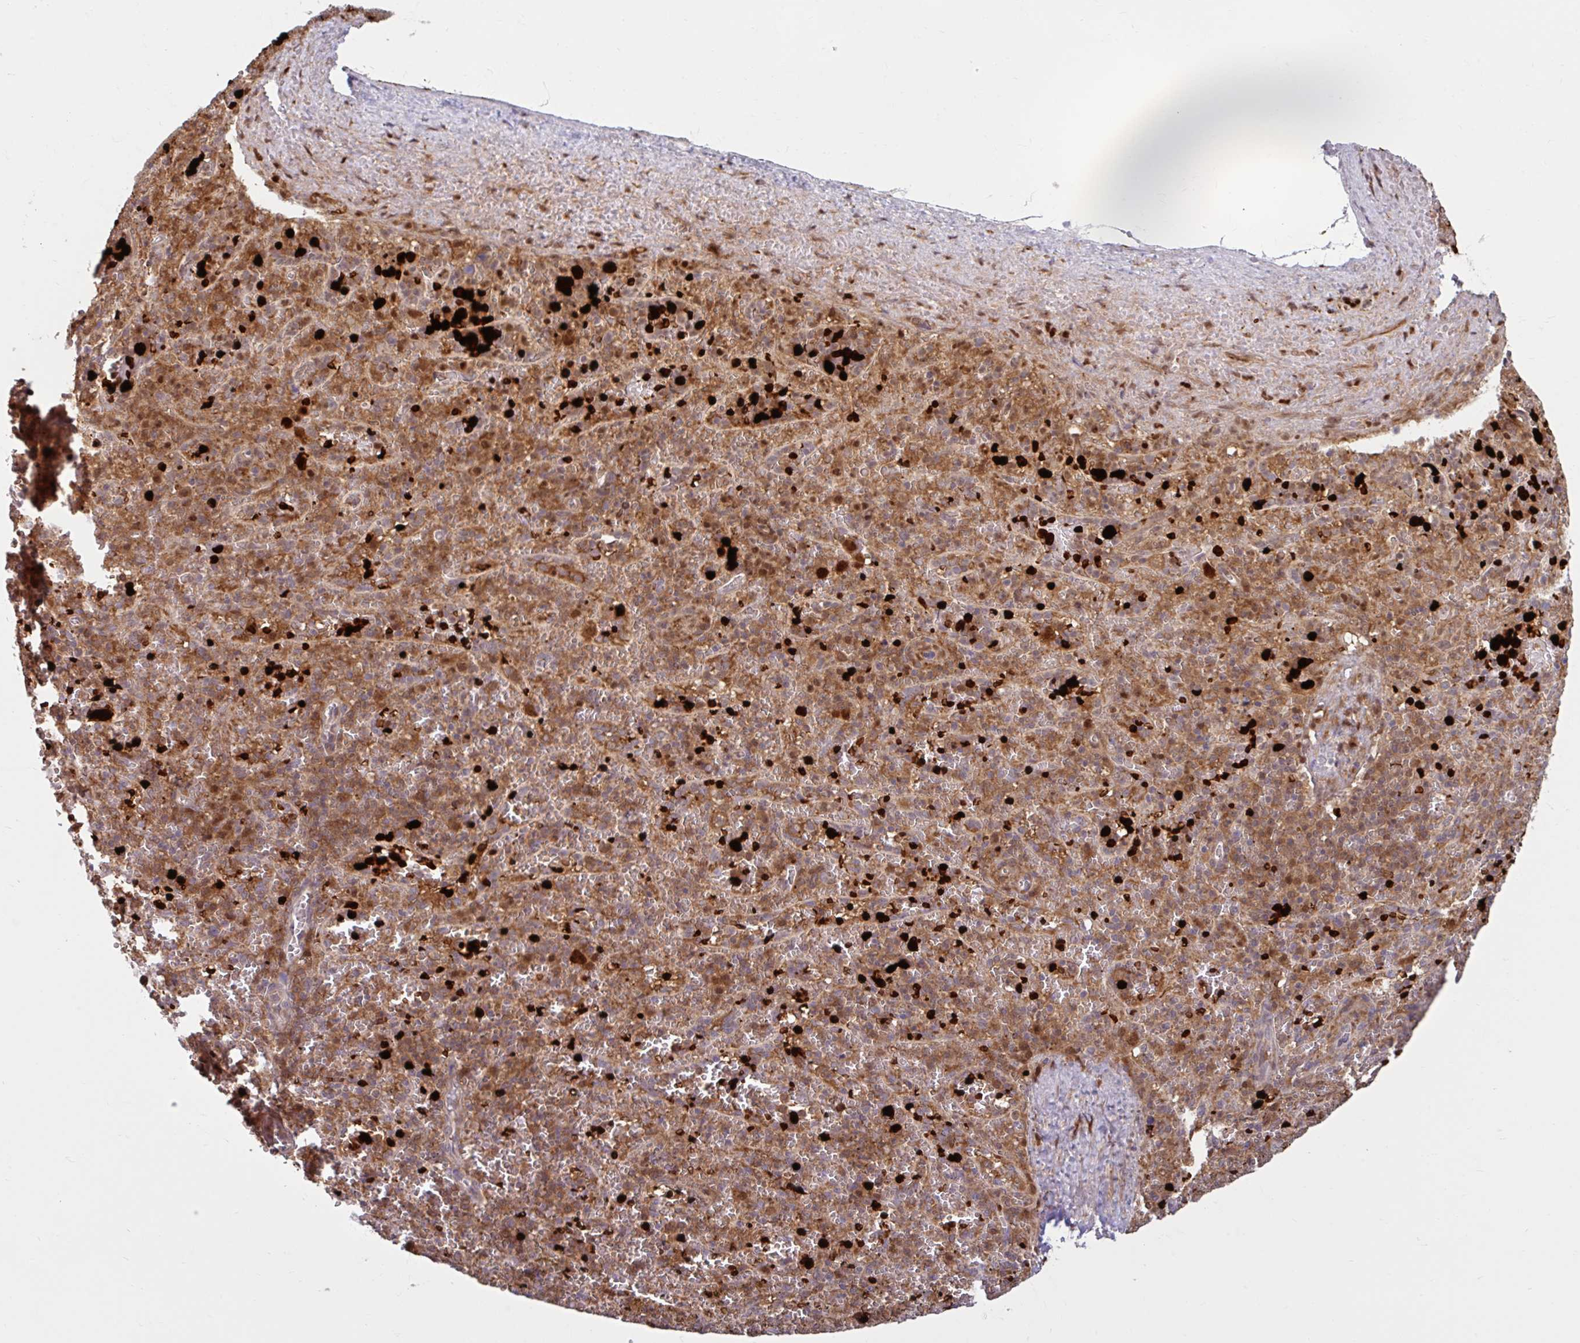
{"staining": {"intensity": "moderate", "quantity": "25%-75%", "location": "cytoplasmic/membranous"}, "tissue": "spleen", "cell_type": "Cells in red pulp", "image_type": "normal", "snomed": [{"axis": "morphology", "description": "Normal tissue, NOS"}, {"axis": "topography", "description": "Spleen"}], "caption": "This image exhibits immunohistochemistry (IHC) staining of benign spleen, with medium moderate cytoplasmic/membranous staining in approximately 25%-75% of cells in red pulp.", "gene": "HMBS", "patient": {"sex": "female", "age": 50}}